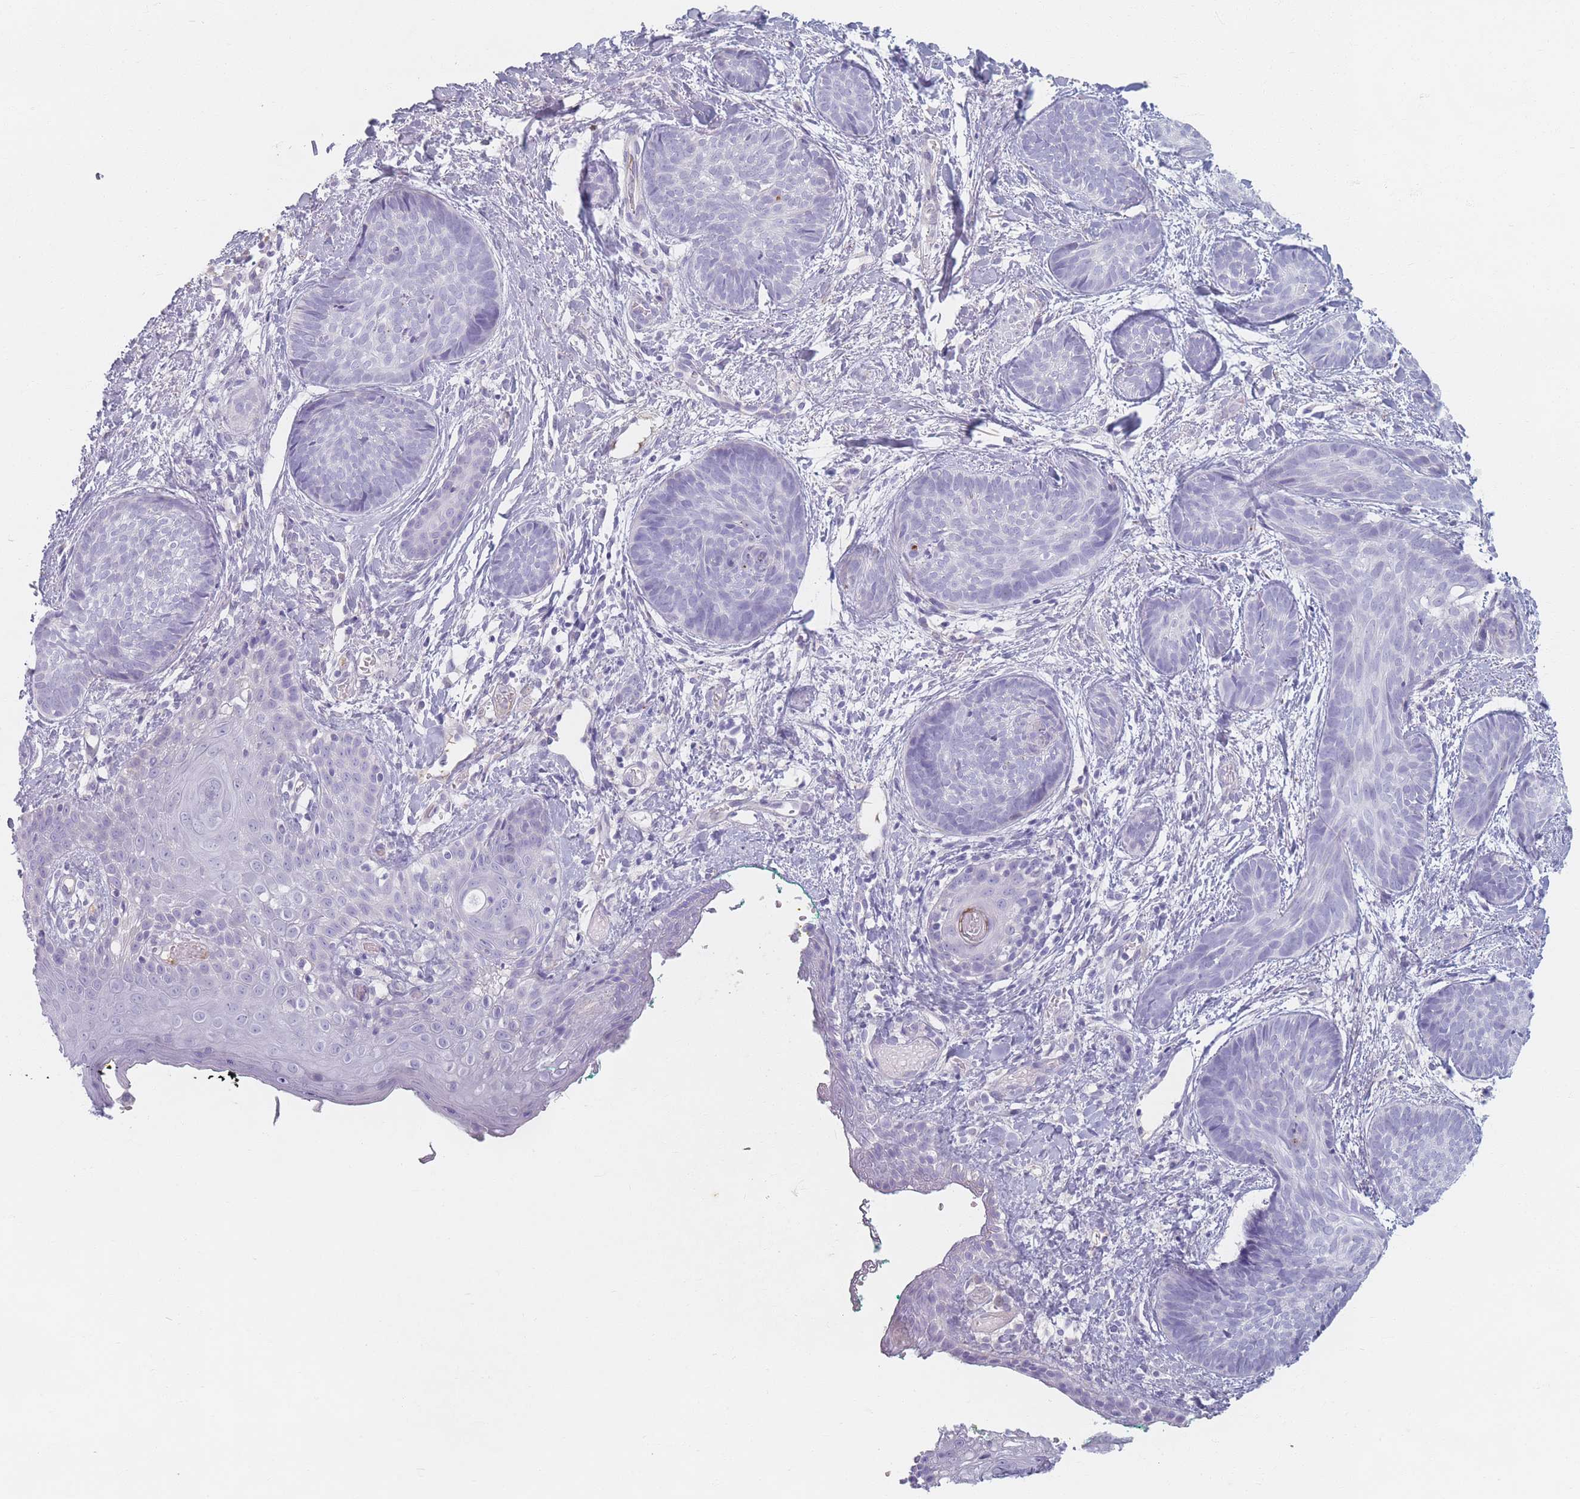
{"staining": {"intensity": "negative", "quantity": "none", "location": "none"}, "tissue": "skin cancer", "cell_type": "Tumor cells", "image_type": "cancer", "snomed": [{"axis": "morphology", "description": "Basal cell carcinoma"}, {"axis": "topography", "description": "Skin"}], "caption": "A high-resolution photomicrograph shows immunohistochemistry staining of basal cell carcinoma (skin), which shows no significant expression in tumor cells.", "gene": "PIGM", "patient": {"sex": "female", "age": 81}}